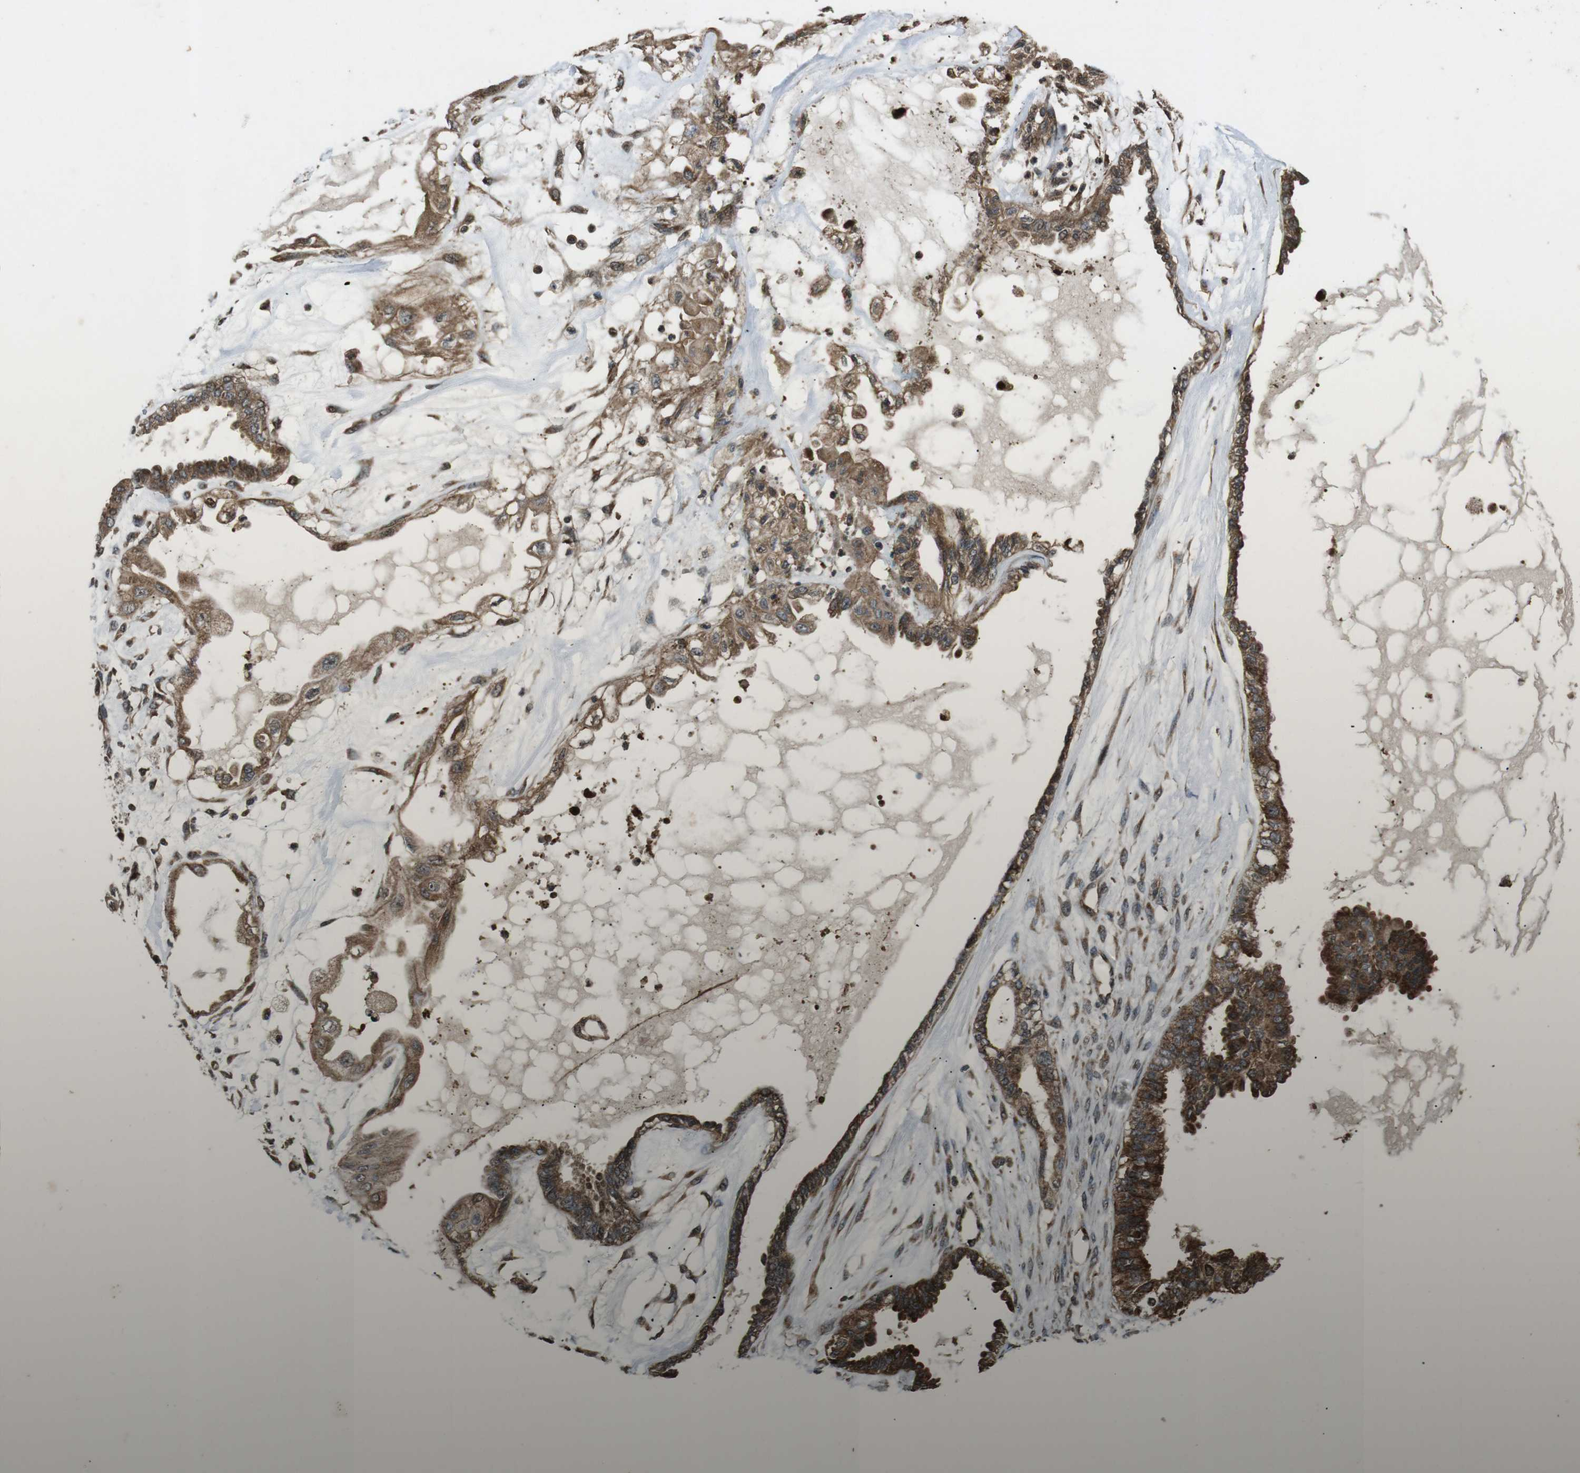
{"staining": {"intensity": "strong", "quantity": ">75%", "location": "cytoplasmic/membranous"}, "tissue": "ovarian cancer", "cell_type": "Tumor cells", "image_type": "cancer", "snomed": [{"axis": "morphology", "description": "Carcinoma, NOS"}, {"axis": "morphology", "description": "Carcinoma, endometroid"}, {"axis": "topography", "description": "Ovary"}], "caption": "Ovarian carcinoma stained with a protein marker reveals strong staining in tumor cells.", "gene": "PLK2", "patient": {"sex": "female", "age": 50}}